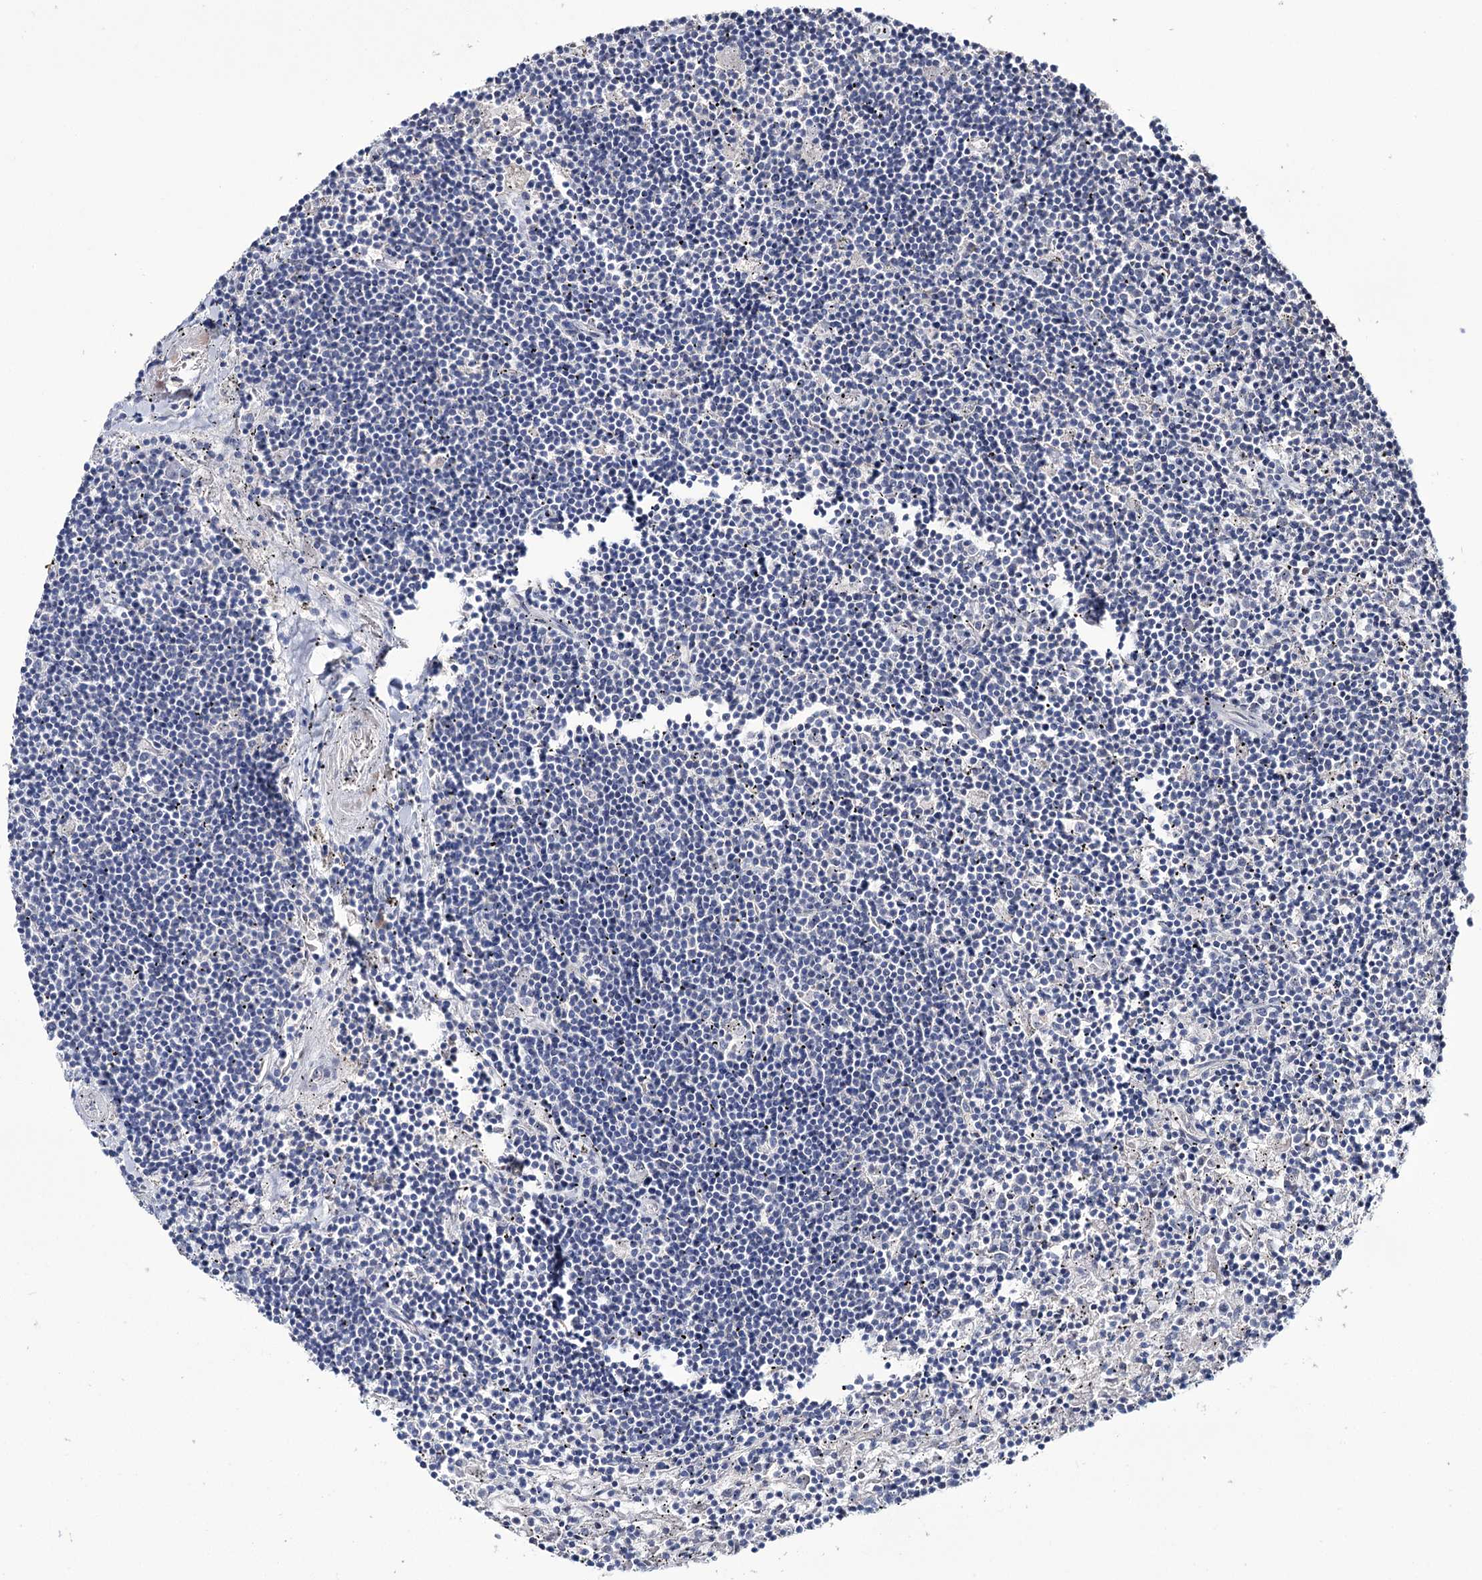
{"staining": {"intensity": "negative", "quantity": "none", "location": "none"}, "tissue": "lymphoma", "cell_type": "Tumor cells", "image_type": "cancer", "snomed": [{"axis": "morphology", "description": "Malignant lymphoma, non-Hodgkin's type, Low grade"}, {"axis": "topography", "description": "Spleen"}], "caption": "Immunohistochemistry (IHC) image of neoplastic tissue: human low-grade malignant lymphoma, non-Hodgkin's type stained with DAB demonstrates no significant protein positivity in tumor cells.", "gene": "EPB41L5", "patient": {"sex": "male", "age": 76}}